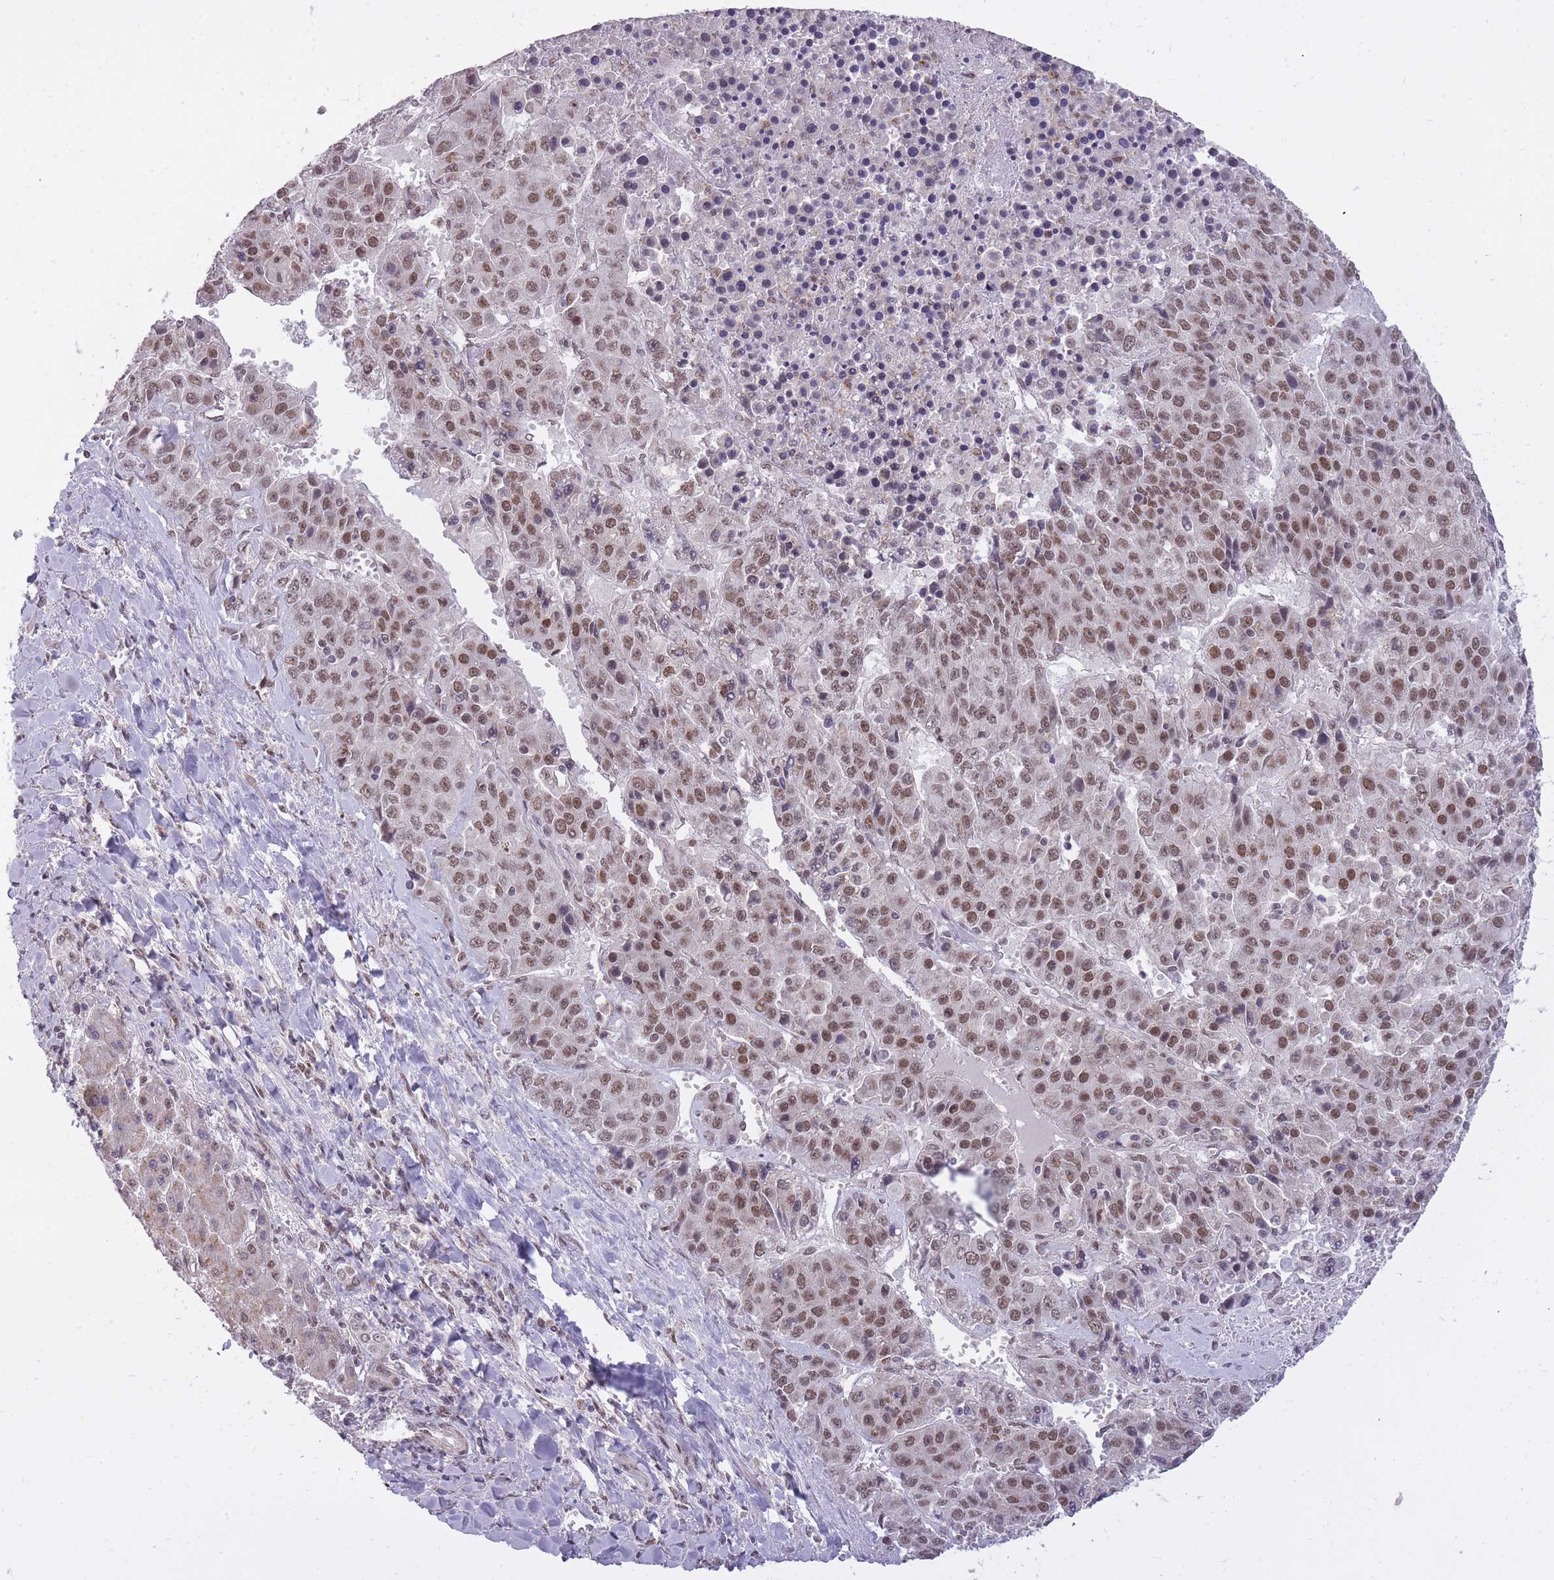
{"staining": {"intensity": "strong", "quantity": ">75%", "location": "nuclear"}, "tissue": "liver cancer", "cell_type": "Tumor cells", "image_type": "cancer", "snomed": [{"axis": "morphology", "description": "Carcinoma, Hepatocellular, NOS"}, {"axis": "topography", "description": "Liver"}], "caption": "A brown stain shows strong nuclear expression of a protein in human hepatocellular carcinoma (liver) tumor cells.", "gene": "TIGD1", "patient": {"sex": "female", "age": 53}}